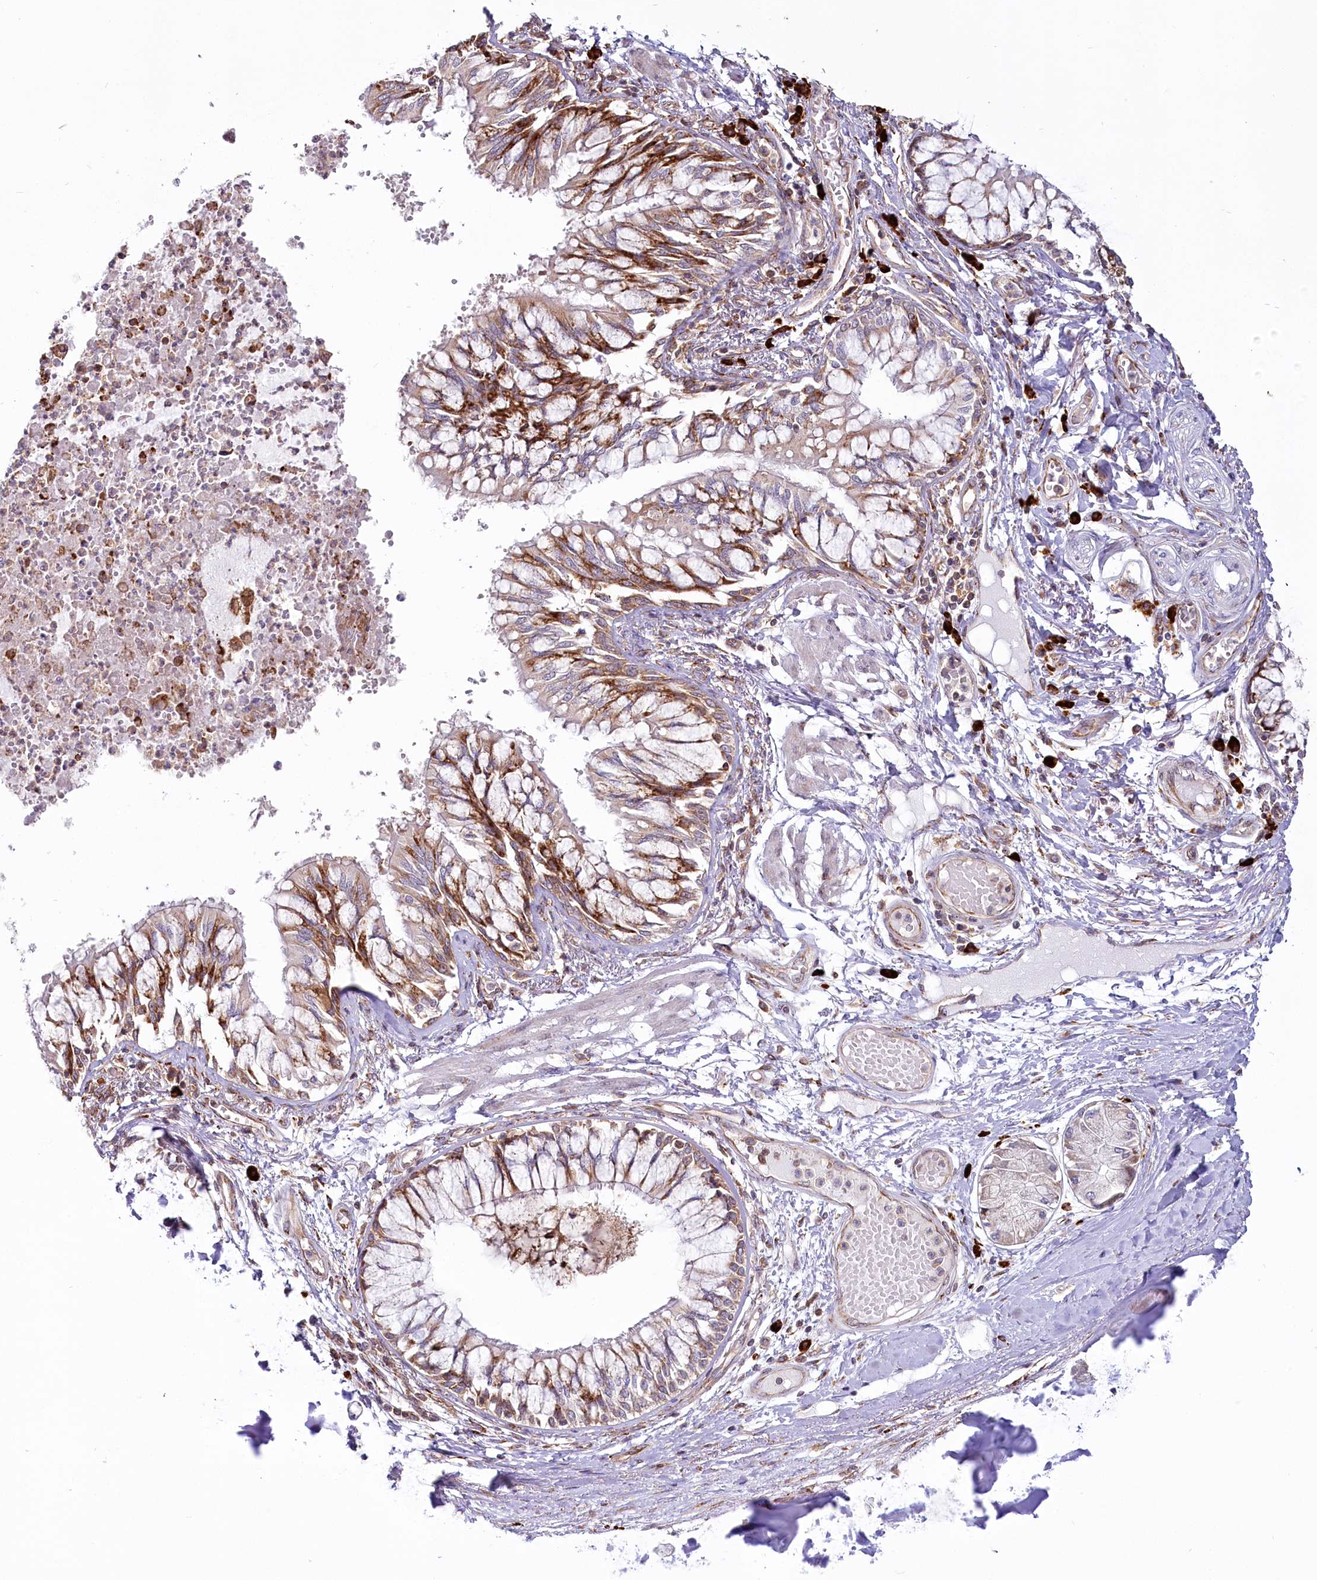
{"staining": {"intensity": "moderate", "quantity": "25%-75%", "location": "cytoplasmic/membranous"}, "tissue": "bronchus", "cell_type": "Respiratory epithelial cells", "image_type": "normal", "snomed": [{"axis": "morphology", "description": "Normal tissue, NOS"}, {"axis": "topography", "description": "Cartilage tissue"}, {"axis": "topography", "description": "Bronchus"}, {"axis": "topography", "description": "Lung"}], "caption": "High-power microscopy captured an IHC image of normal bronchus, revealing moderate cytoplasmic/membranous positivity in about 25%-75% of respiratory epithelial cells.", "gene": "POGLUT1", "patient": {"sex": "female", "age": 49}}